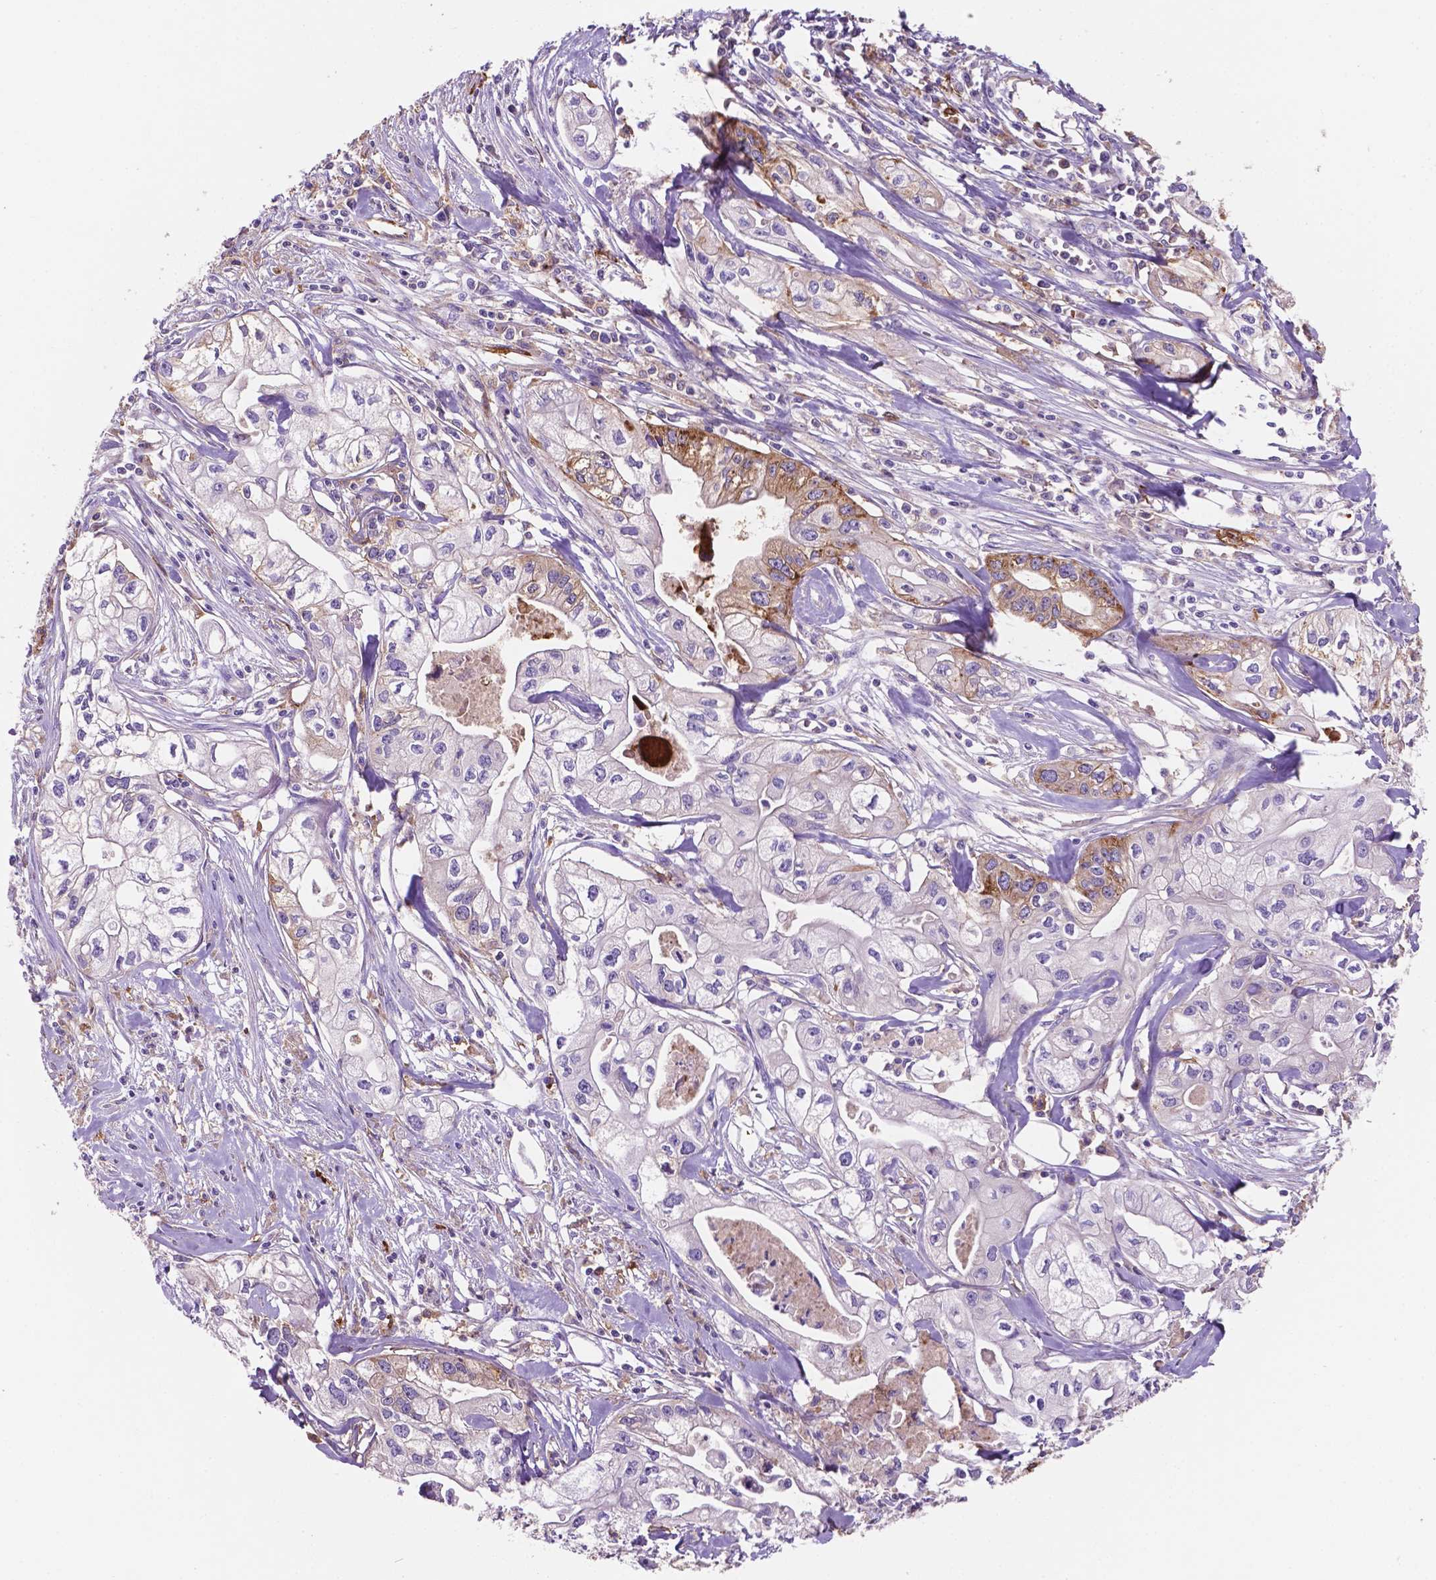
{"staining": {"intensity": "moderate", "quantity": "<25%", "location": "cytoplasmic/membranous"}, "tissue": "pancreatic cancer", "cell_type": "Tumor cells", "image_type": "cancer", "snomed": [{"axis": "morphology", "description": "Adenocarcinoma, NOS"}, {"axis": "topography", "description": "Pancreas"}], "caption": "The micrograph demonstrates immunohistochemical staining of adenocarcinoma (pancreatic). There is moderate cytoplasmic/membranous staining is identified in approximately <25% of tumor cells.", "gene": "MKRN2OS", "patient": {"sex": "male", "age": 70}}